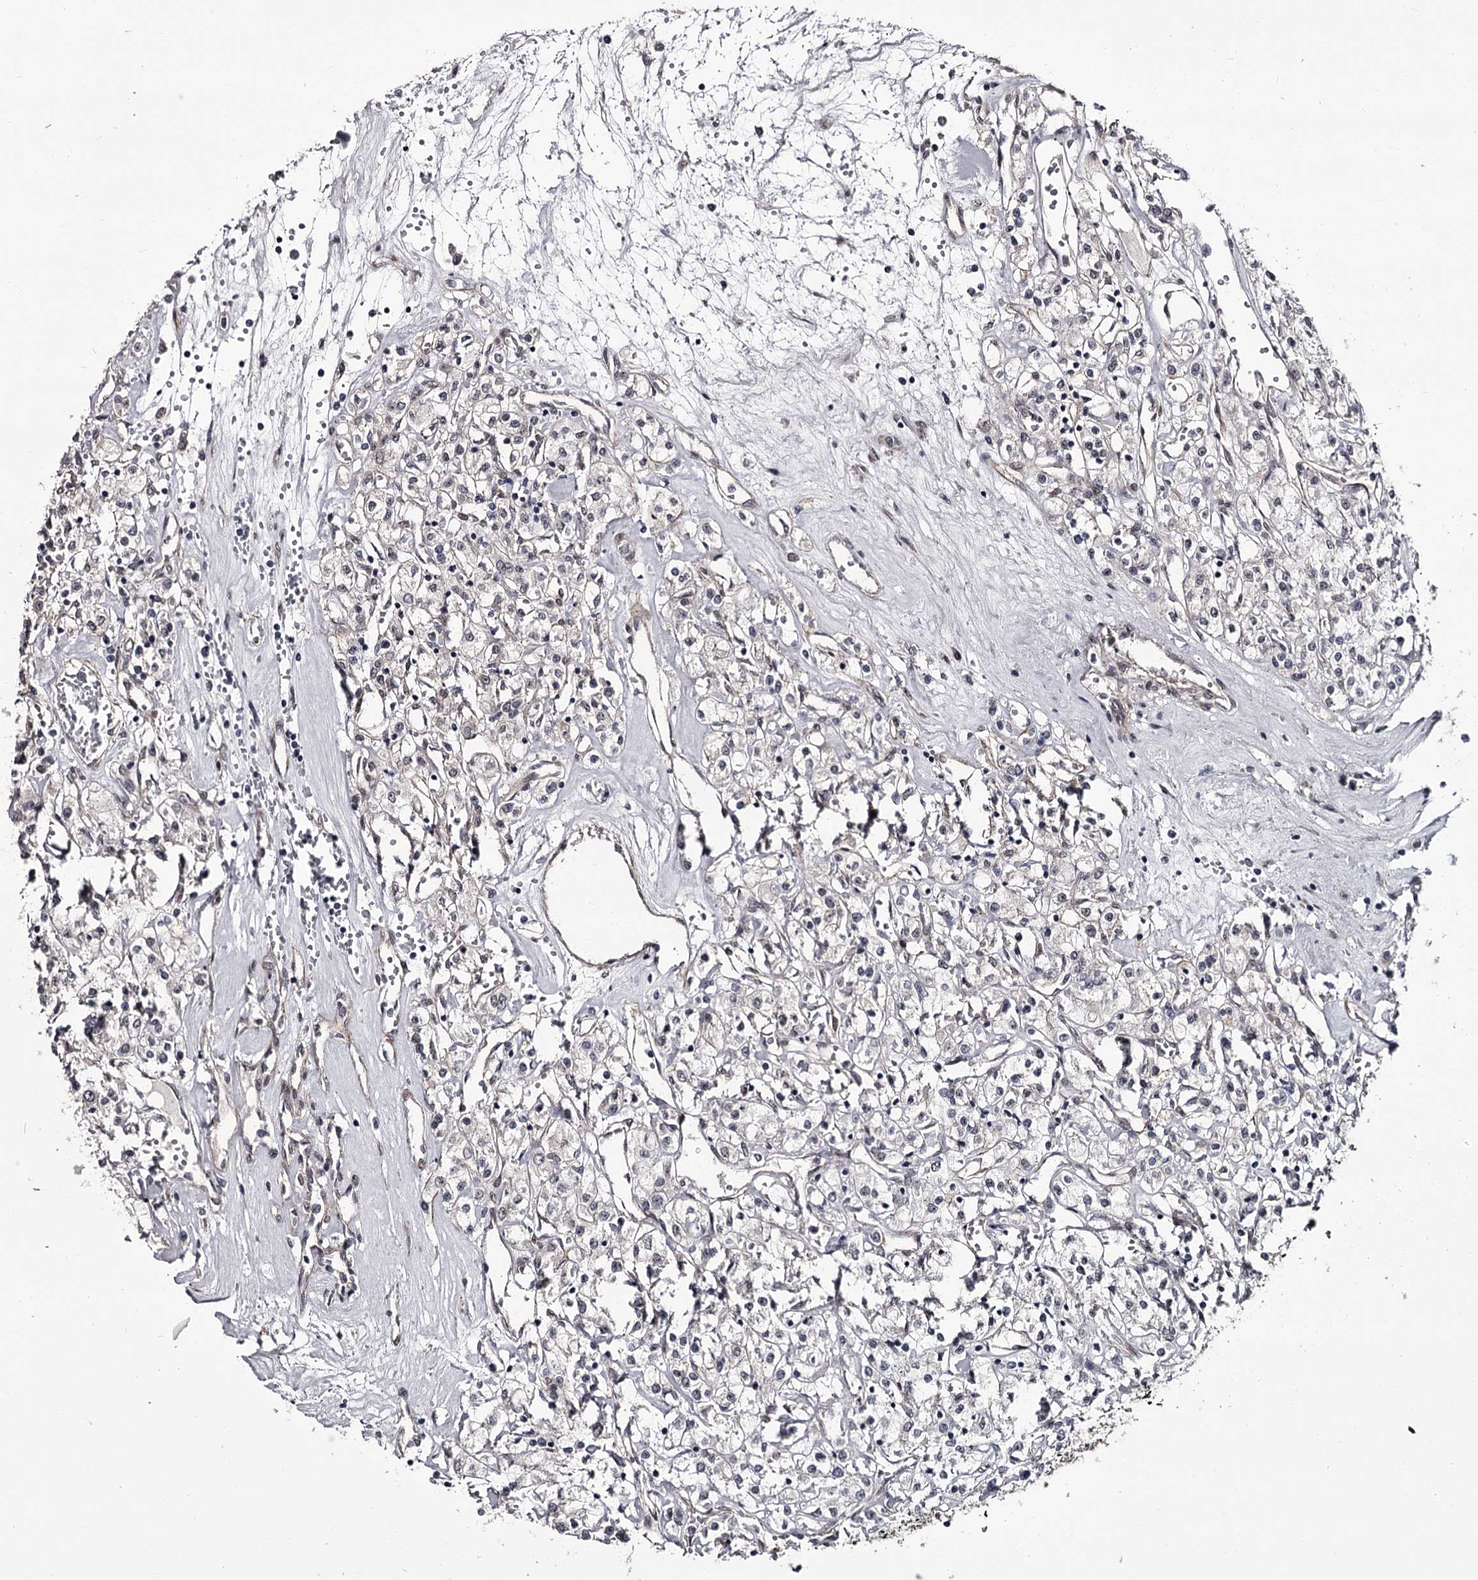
{"staining": {"intensity": "negative", "quantity": "none", "location": "none"}, "tissue": "renal cancer", "cell_type": "Tumor cells", "image_type": "cancer", "snomed": [{"axis": "morphology", "description": "Adenocarcinoma, NOS"}, {"axis": "topography", "description": "Kidney"}], "caption": "An immunohistochemistry (IHC) image of renal adenocarcinoma is shown. There is no staining in tumor cells of renal adenocarcinoma. (IHC, brightfield microscopy, high magnification).", "gene": "PRPF40B", "patient": {"sex": "female", "age": 59}}